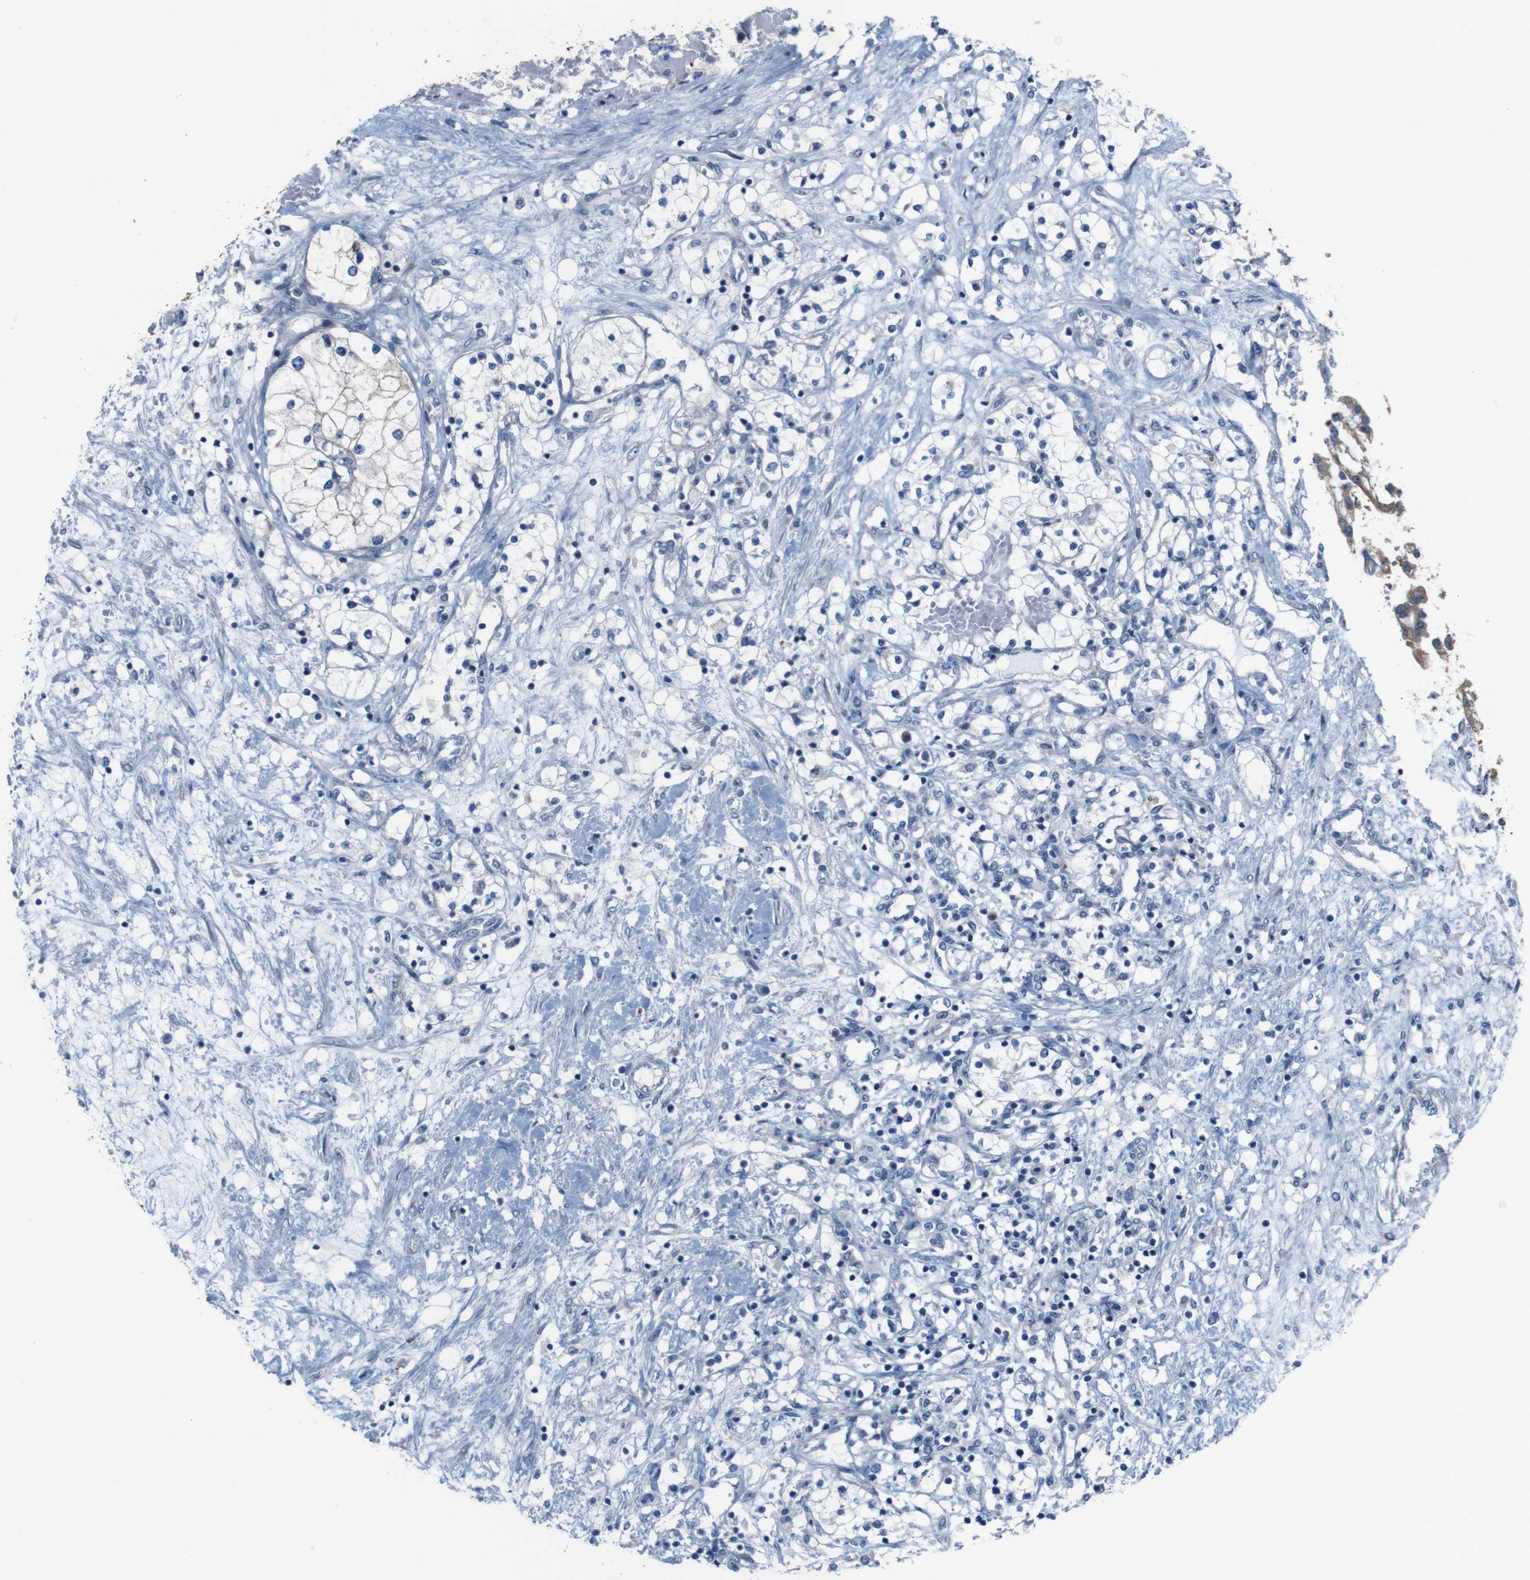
{"staining": {"intensity": "negative", "quantity": "none", "location": "none"}, "tissue": "renal cancer", "cell_type": "Tumor cells", "image_type": "cancer", "snomed": [{"axis": "morphology", "description": "Adenocarcinoma, NOS"}, {"axis": "topography", "description": "Kidney"}], "caption": "IHC of adenocarcinoma (renal) shows no expression in tumor cells.", "gene": "MYEOV", "patient": {"sex": "male", "age": 68}}